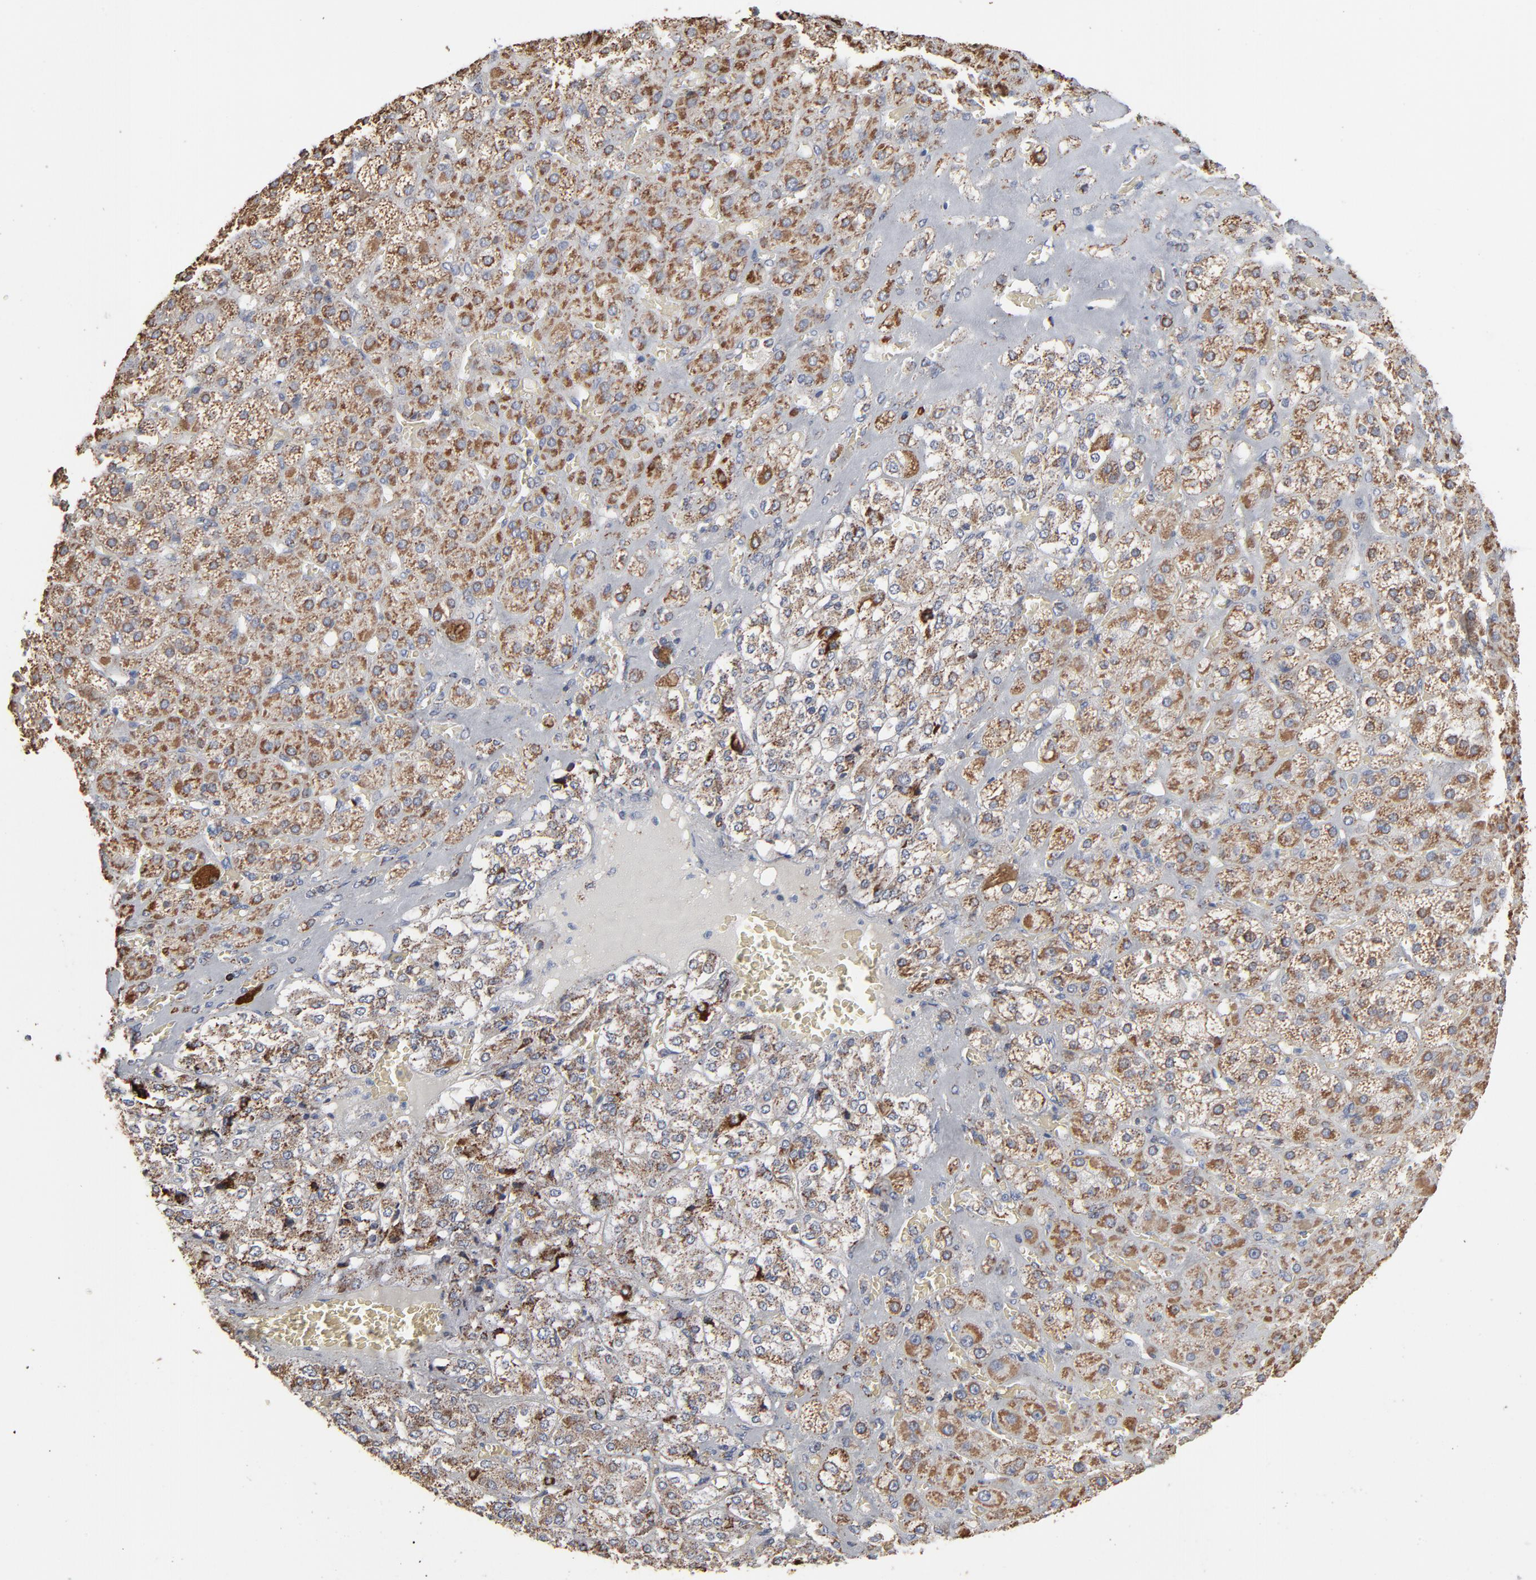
{"staining": {"intensity": "strong", "quantity": ">75%", "location": "cytoplasmic/membranous"}, "tissue": "adrenal gland", "cell_type": "Glandular cells", "image_type": "normal", "snomed": [{"axis": "morphology", "description": "Normal tissue, NOS"}, {"axis": "topography", "description": "Adrenal gland"}], "caption": "Immunohistochemical staining of benign human adrenal gland shows high levels of strong cytoplasmic/membranous staining in about >75% of glandular cells.", "gene": "UQCRC1", "patient": {"sex": "female", "age": 71}}